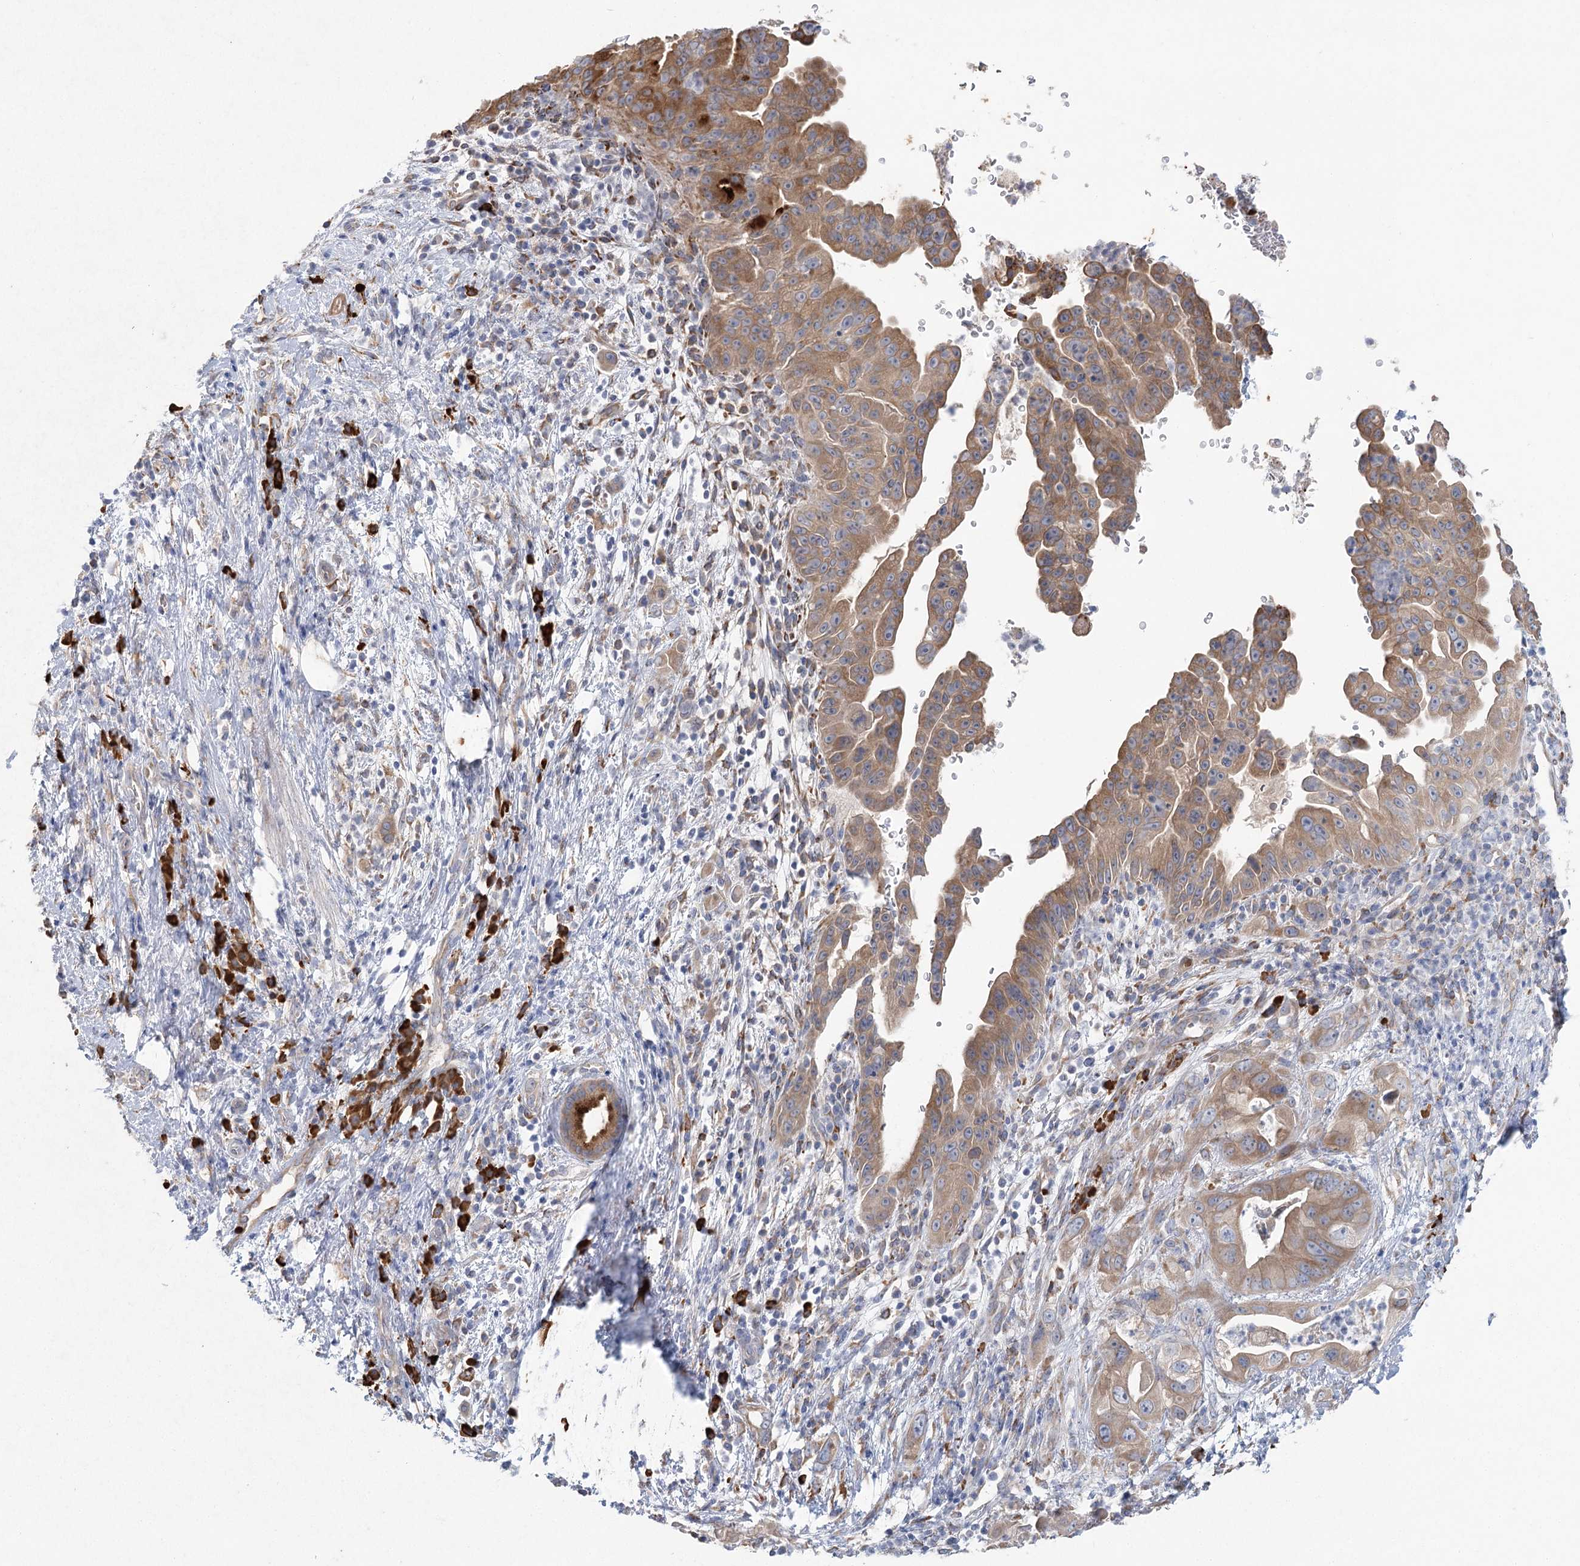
{"staining": {"intensity": "moderate", "quantity": ">75%", "location": "cytoplasmic/membranous"}, "tissue": "pancreatic cancer", "cell_type": "Tumor cells", "image_type": "cancer", "snomed": [{"axis": "morphology", "description": "Adenocarcinoma, NOS"}, {"axis": "topography", "description": "Pancreas"}], "caption": "Immunohistochemistry (IHC) (DAB) staining of pancreatic cancer demonstrates moderate cytoplasmic/membranous protein expression in approximately >75% of tumor cells.", "gene": "METTL24", "patient": {"sex": "female", "age": 78}}